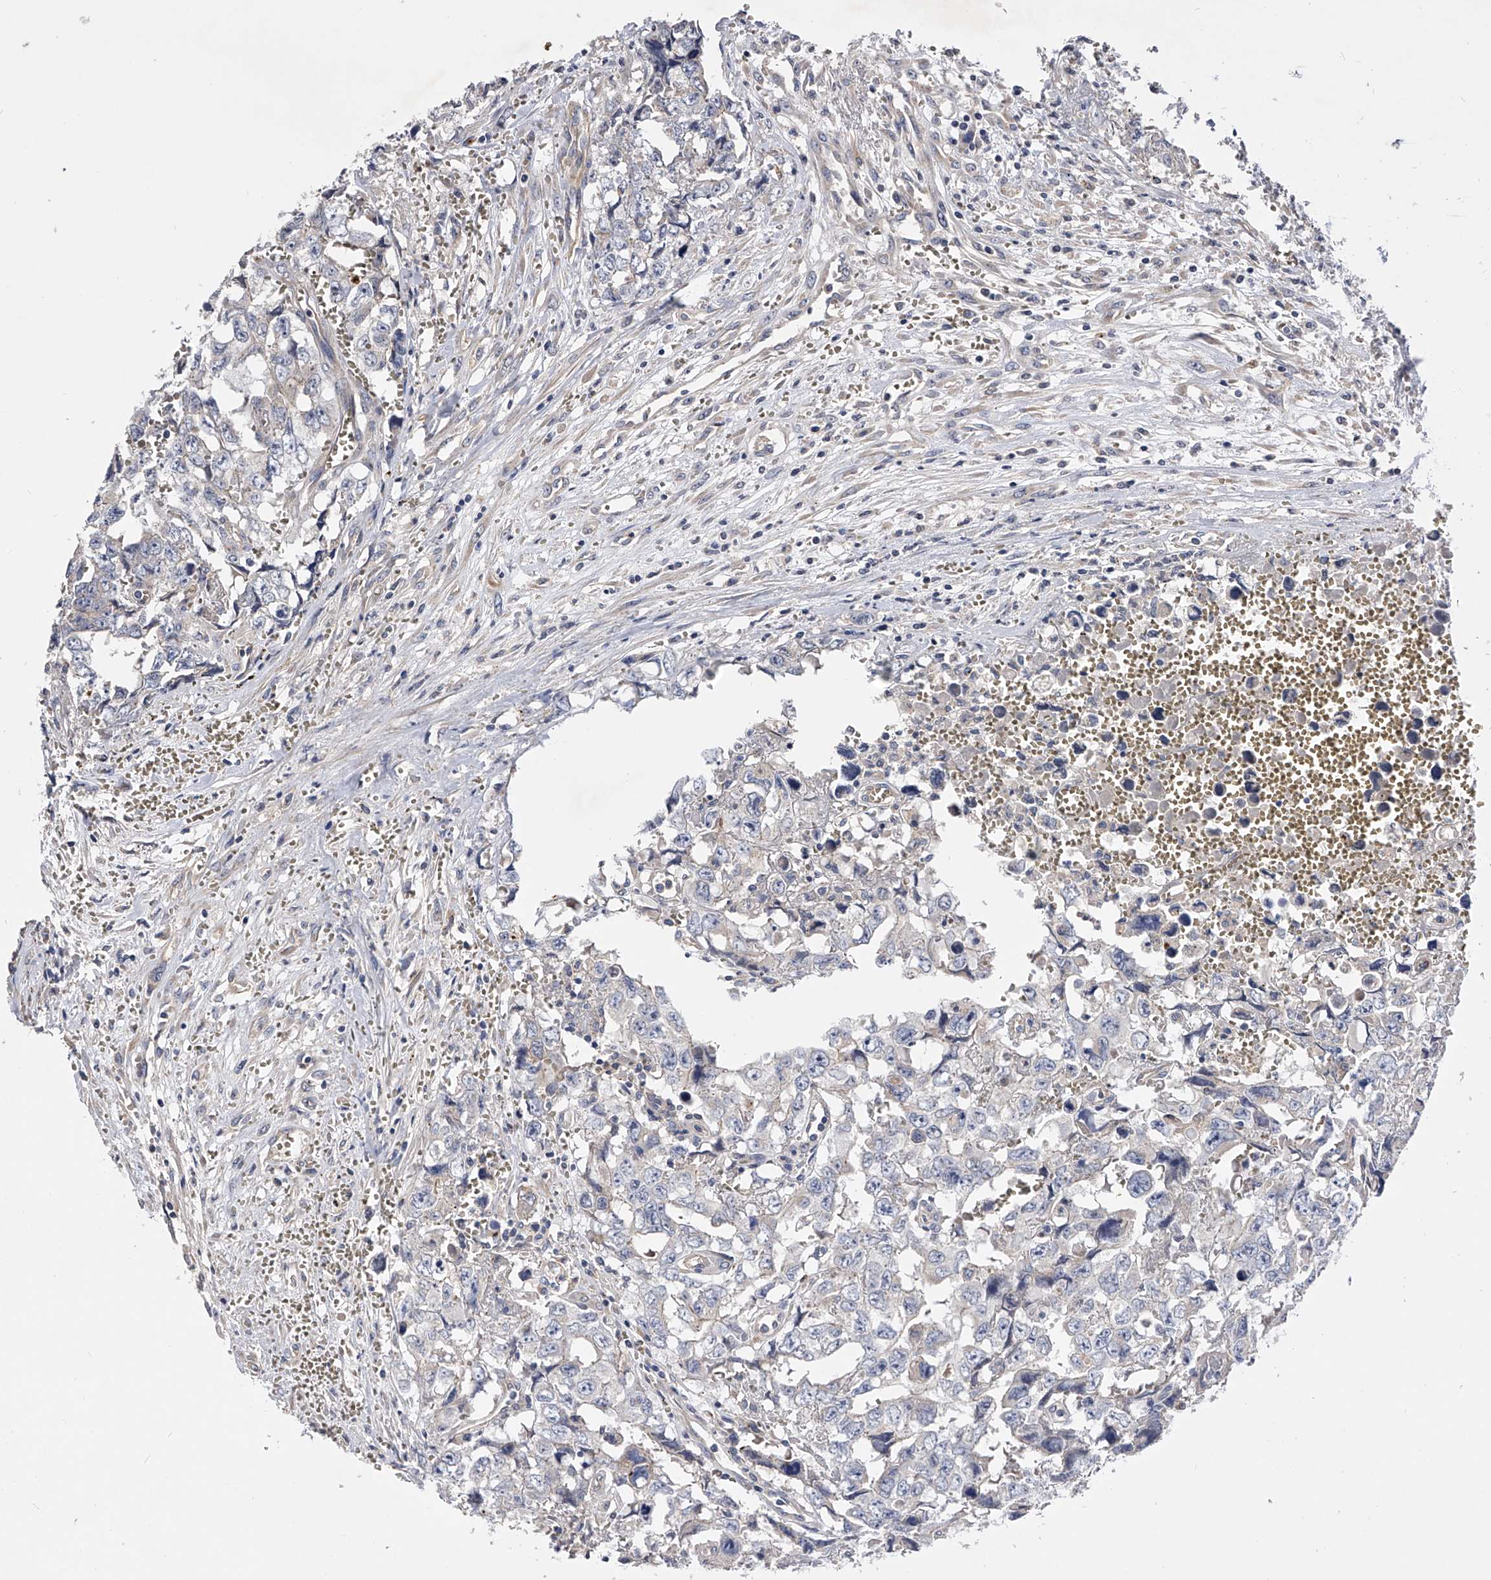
{"staining": {"intensity": "negative", "quantity": "none", "location": "none"}, "tissue": "testis cancer", "cell_type": "Tumor cells", "image_type": "cancer", "snomed": [{"axis": "morphology", "description": "Carcinoma, Embryonal, NOS"}, {"axis": "topography", "description": "Testis"}], "caption": "Immunohistochemistry photomicrograph of neoplastic tissue: testis embryonal carcinoma stained with DAB (3,3'-diaminobenzidine) demonstrates no significant protein staining in tumor cells. Nuclei are stained in blue.", "gene": "ARL4C", "patient": {"sex": "male", "age": 31}}